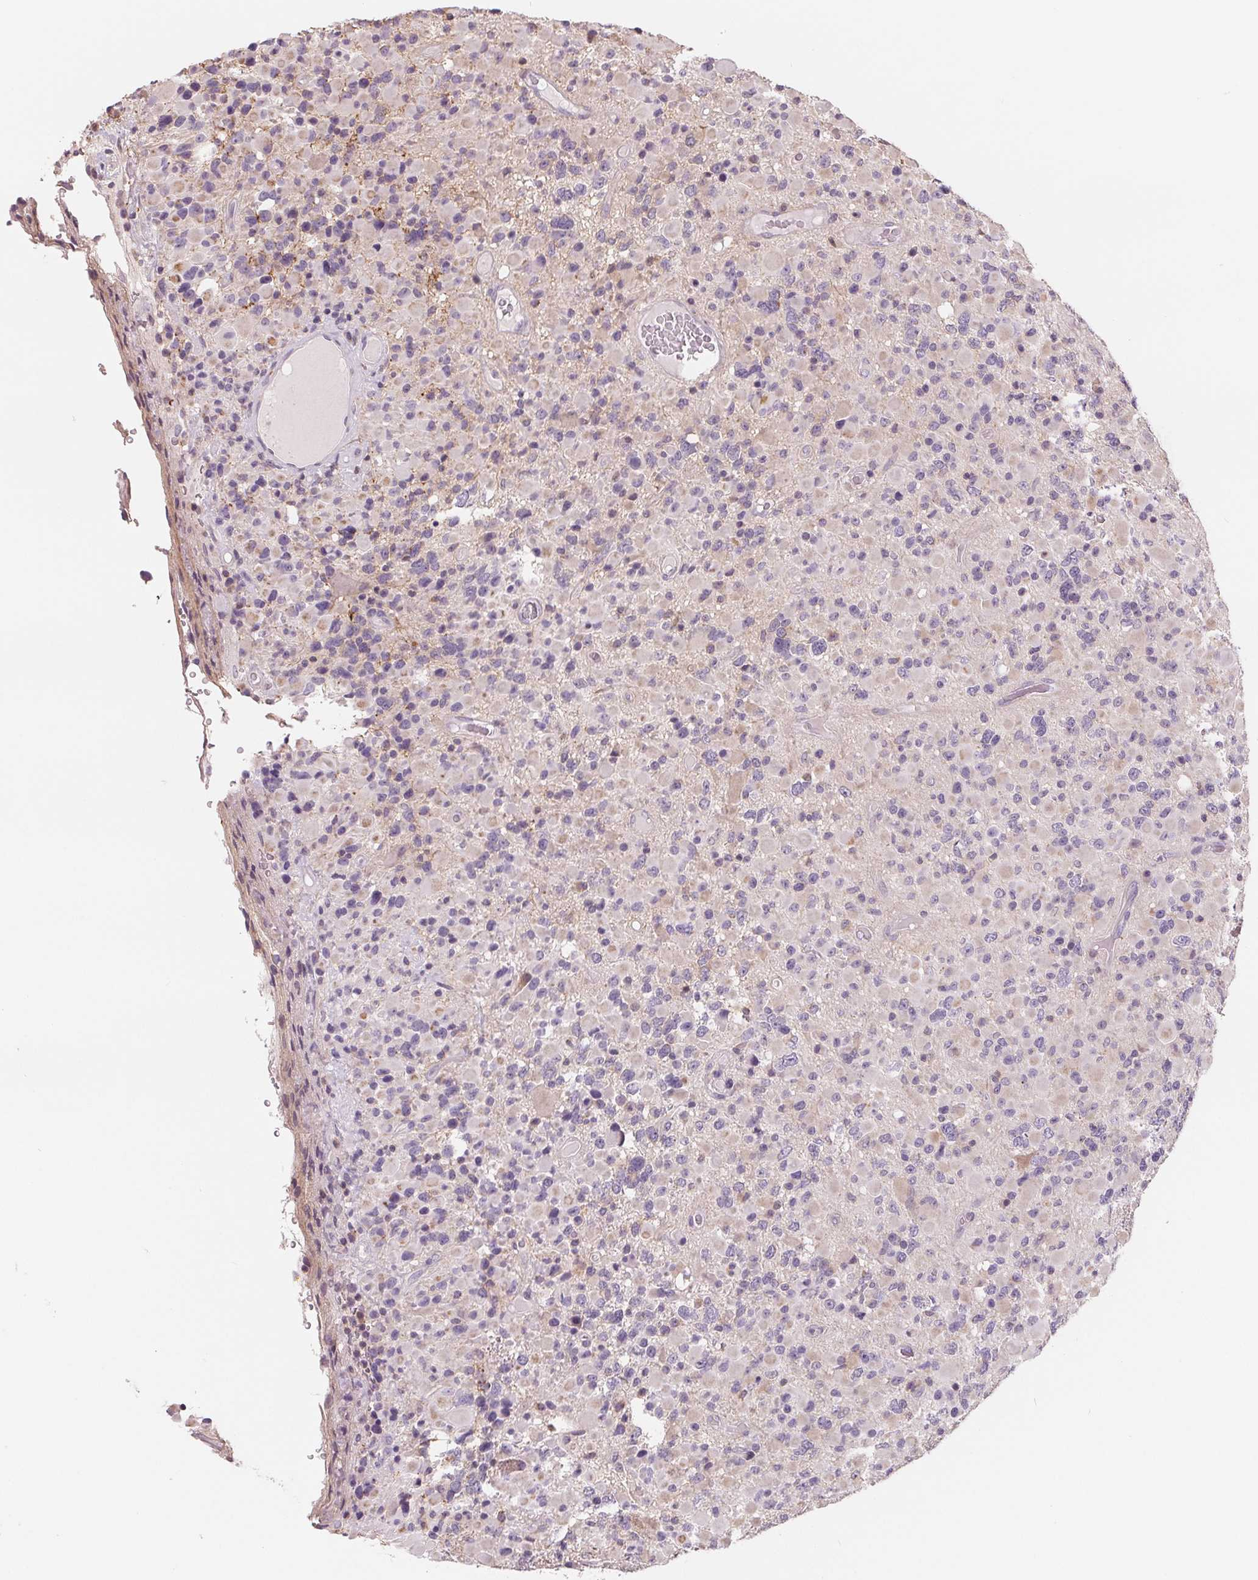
{"staining": {"intensity": "negative", "quantity": "none", "location": "none"}, "tissue": "glioma", "cell_type": "Tumor cells", "image_type": "cancer", "snomed": [{"axis": "morphology", "description": "Glioma, malignant, High grade"}, {"axis": "topography", "description": "Brain"}], "caption": "Immunohistochemistry histopathology image of human high-grade glioma (malignant) stained for a protein (brown), which displays no positivity in tumor cells. (Brightfield microscopy of DAB (3,3'-diaminobenzidine) immunohistochemistry at high magnification).", "gene": "VTCN1", "patient": {"sex": "female", "age": 40}}